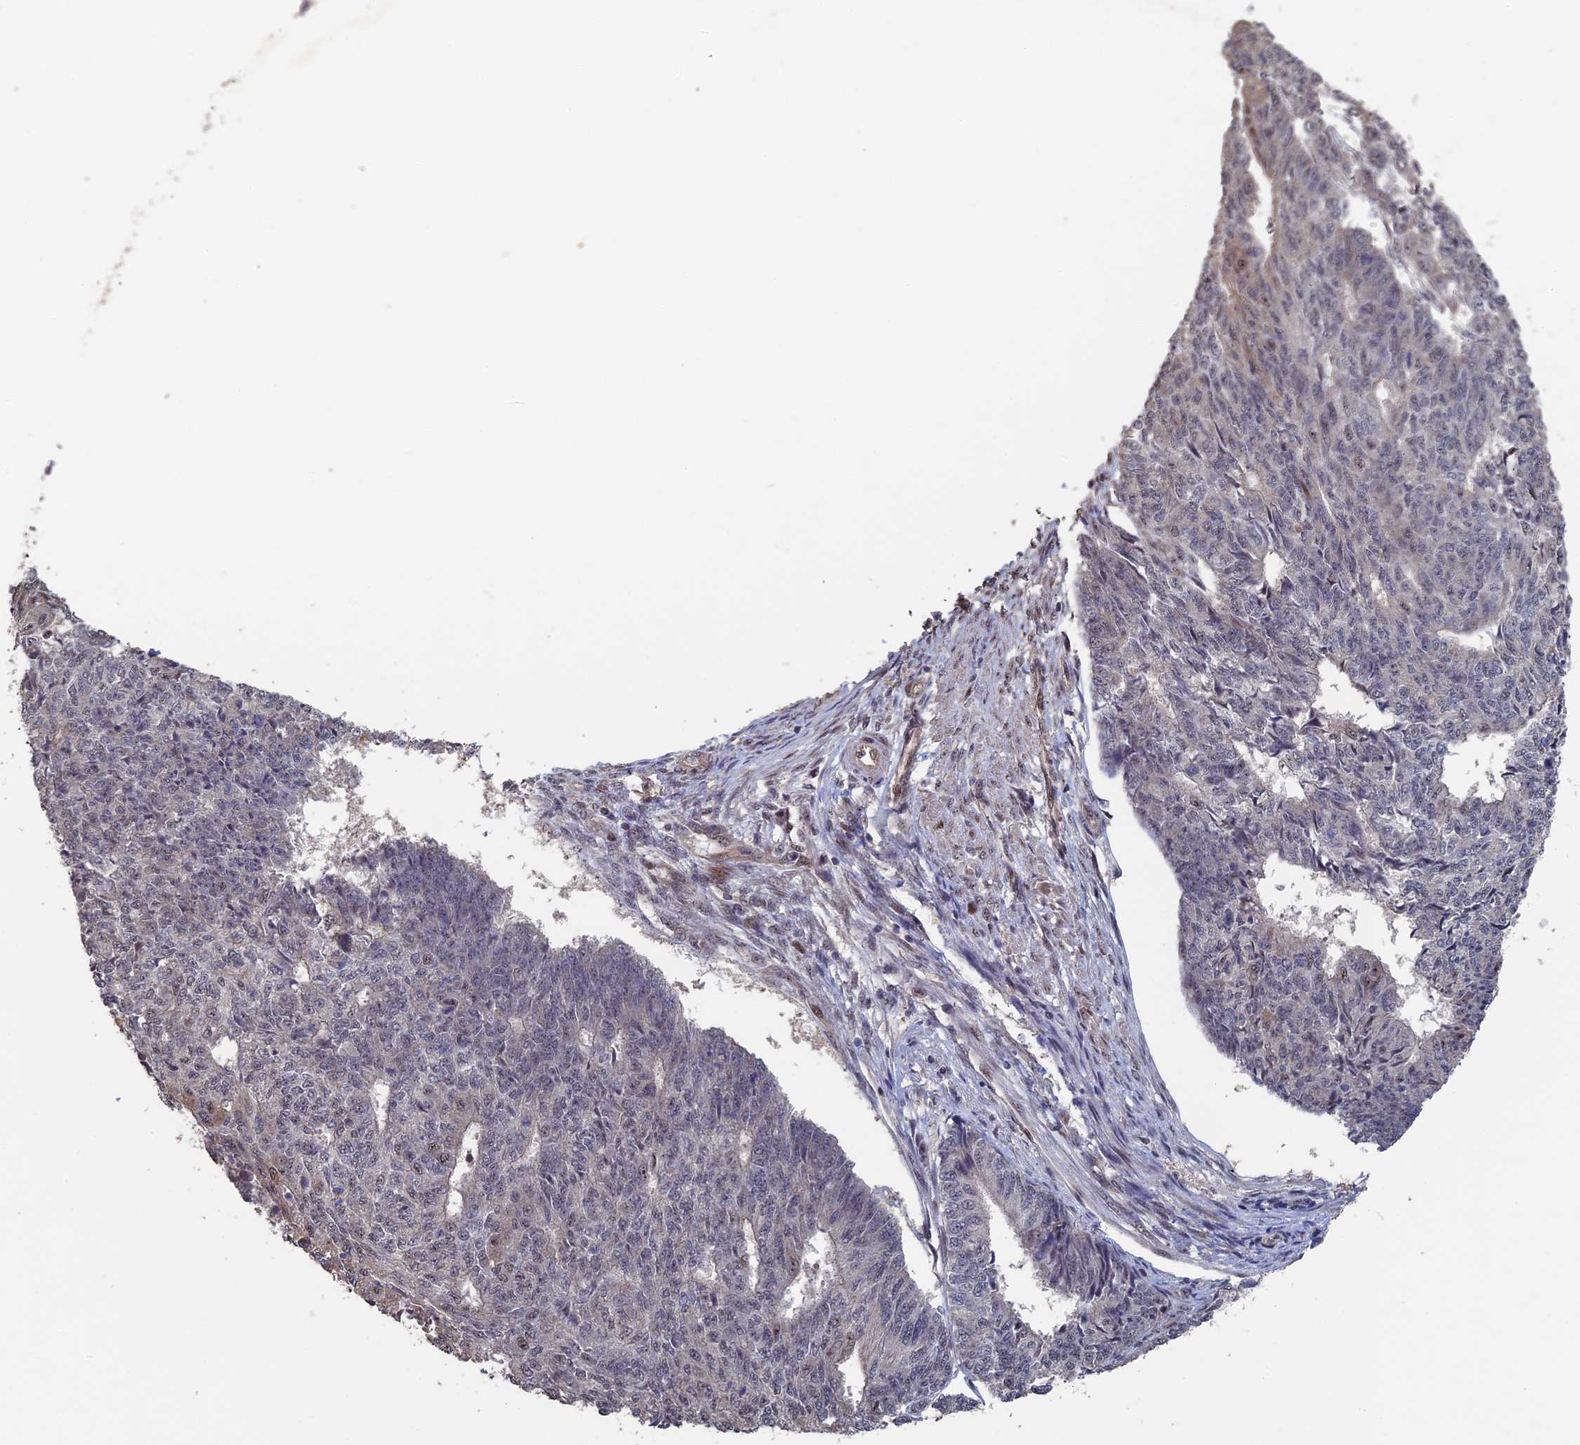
{"staining": {"intensity": "weak", "quantity": "<25%", "location": "nuclear"}, "tissue": "endometrial cancer", "cell_type": "Tumor cells", "image_type": "cancer", "snomed": [{"axis": "morphology", "description": "Adenocarcinoma, NOS"}, {"axis": "topography", "description": "Endometrium"}], "caption": "IHC histopathology image of neoplastic tissue: endometrial cancer (adenocarcinoma) stained with DAB (3,3'-diaminobenzidine) displays no significant protein positivity in tumor cells. (DAB immunohistochemistry with hematoxylin counter stain).", "gene": "KIAA1328", "patient": {"sex": "female", "age": 32}}